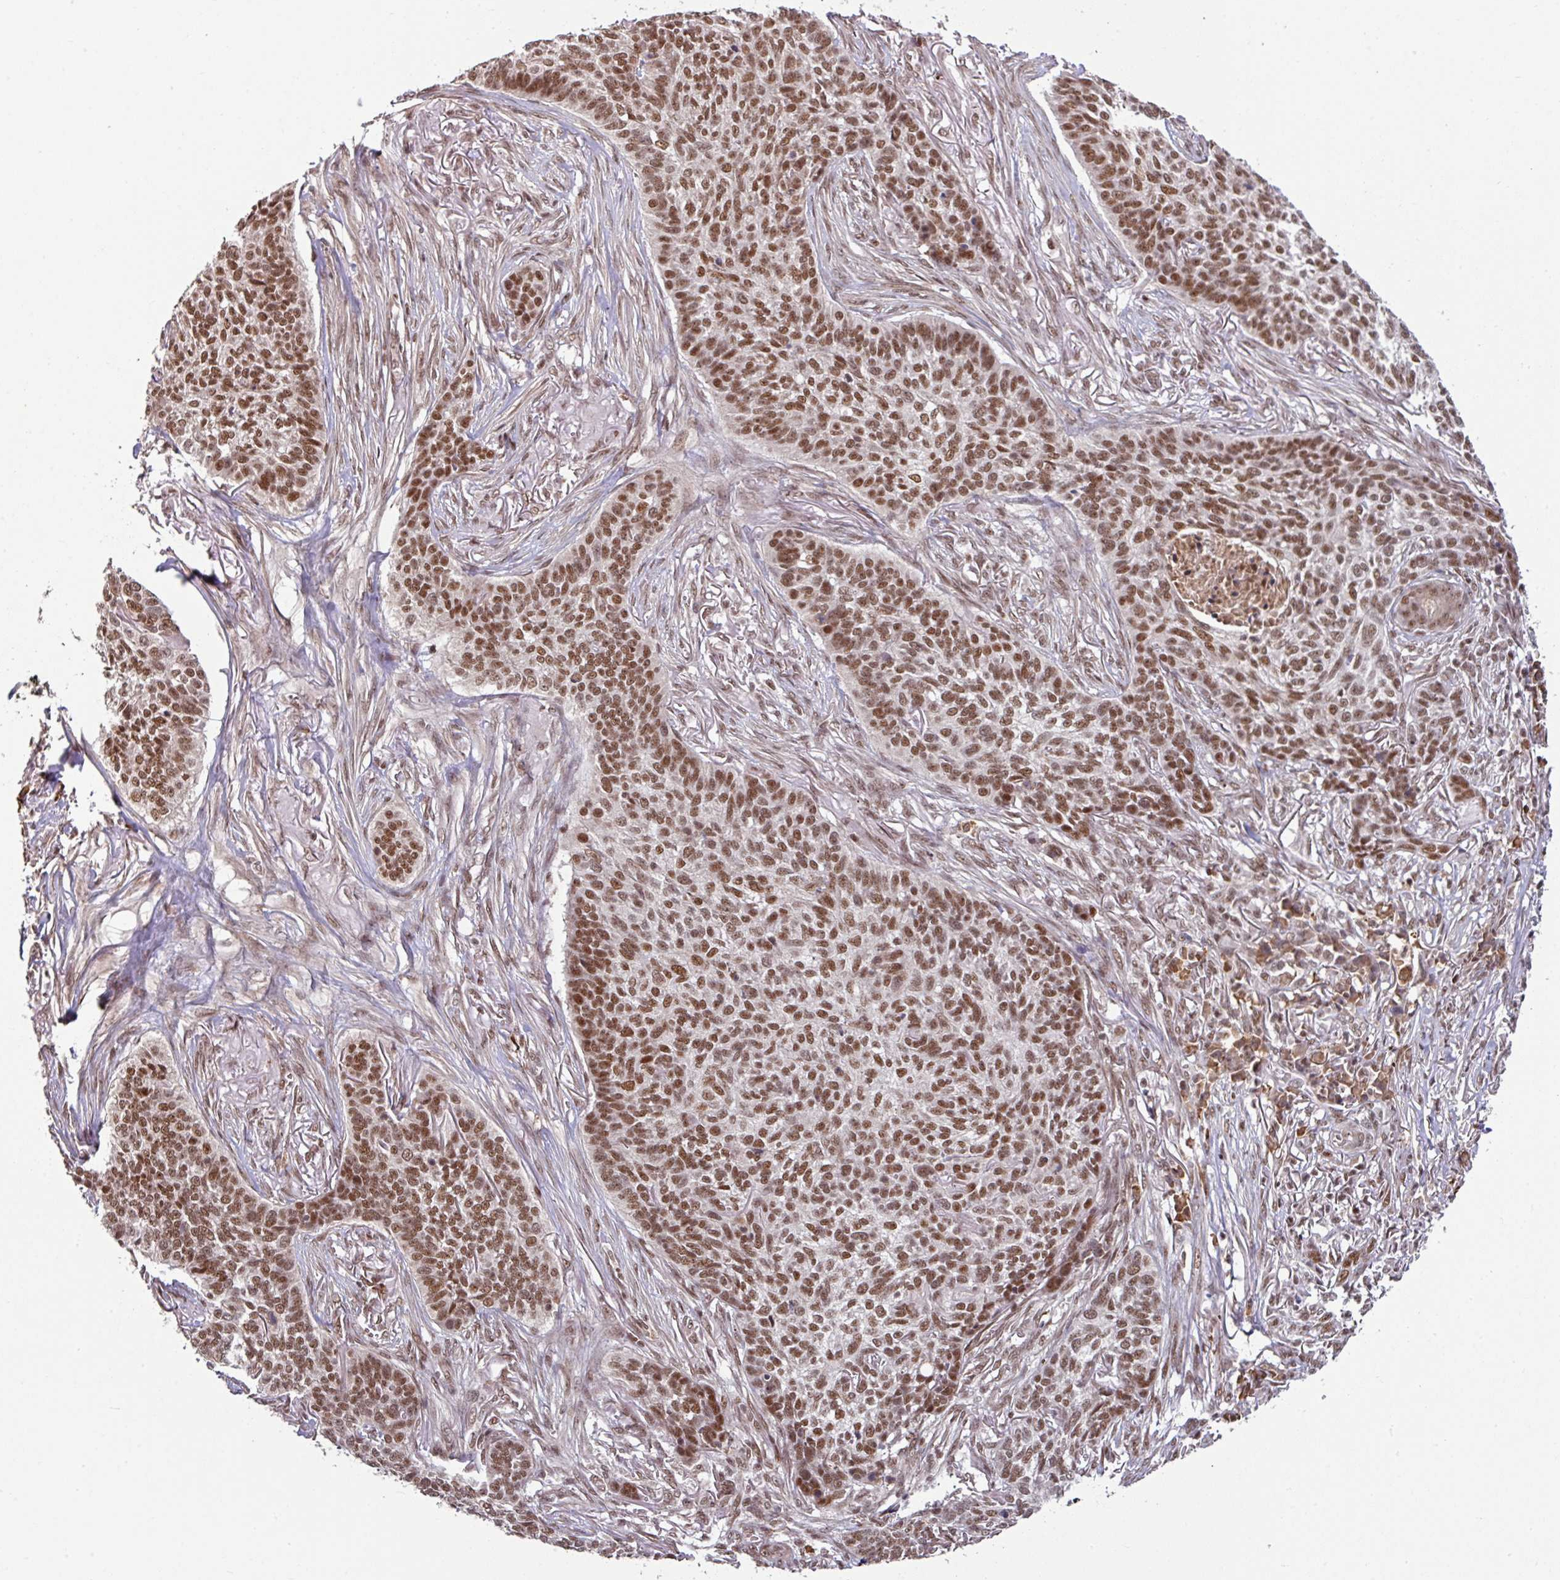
{"staining": {"intensity": "moderate", "quantity": ">75%", "location": "nuclear"}, "tissue": "skin cancer", "cell_type": "Tumor cells", "image_type": "cancer", "snomed": [{"axis": "morphology", "description": "Basal cell carcinoma"}, {"axis": "topography", "description": "Skin"}], "caption": "Protein positivity by immunohistochemistry exhibits moderate nuclear positivity in about >75% of tumor cells in skin cancer.", "gene": "PHF23", "patient": {"sex": "male", "age": 85}}